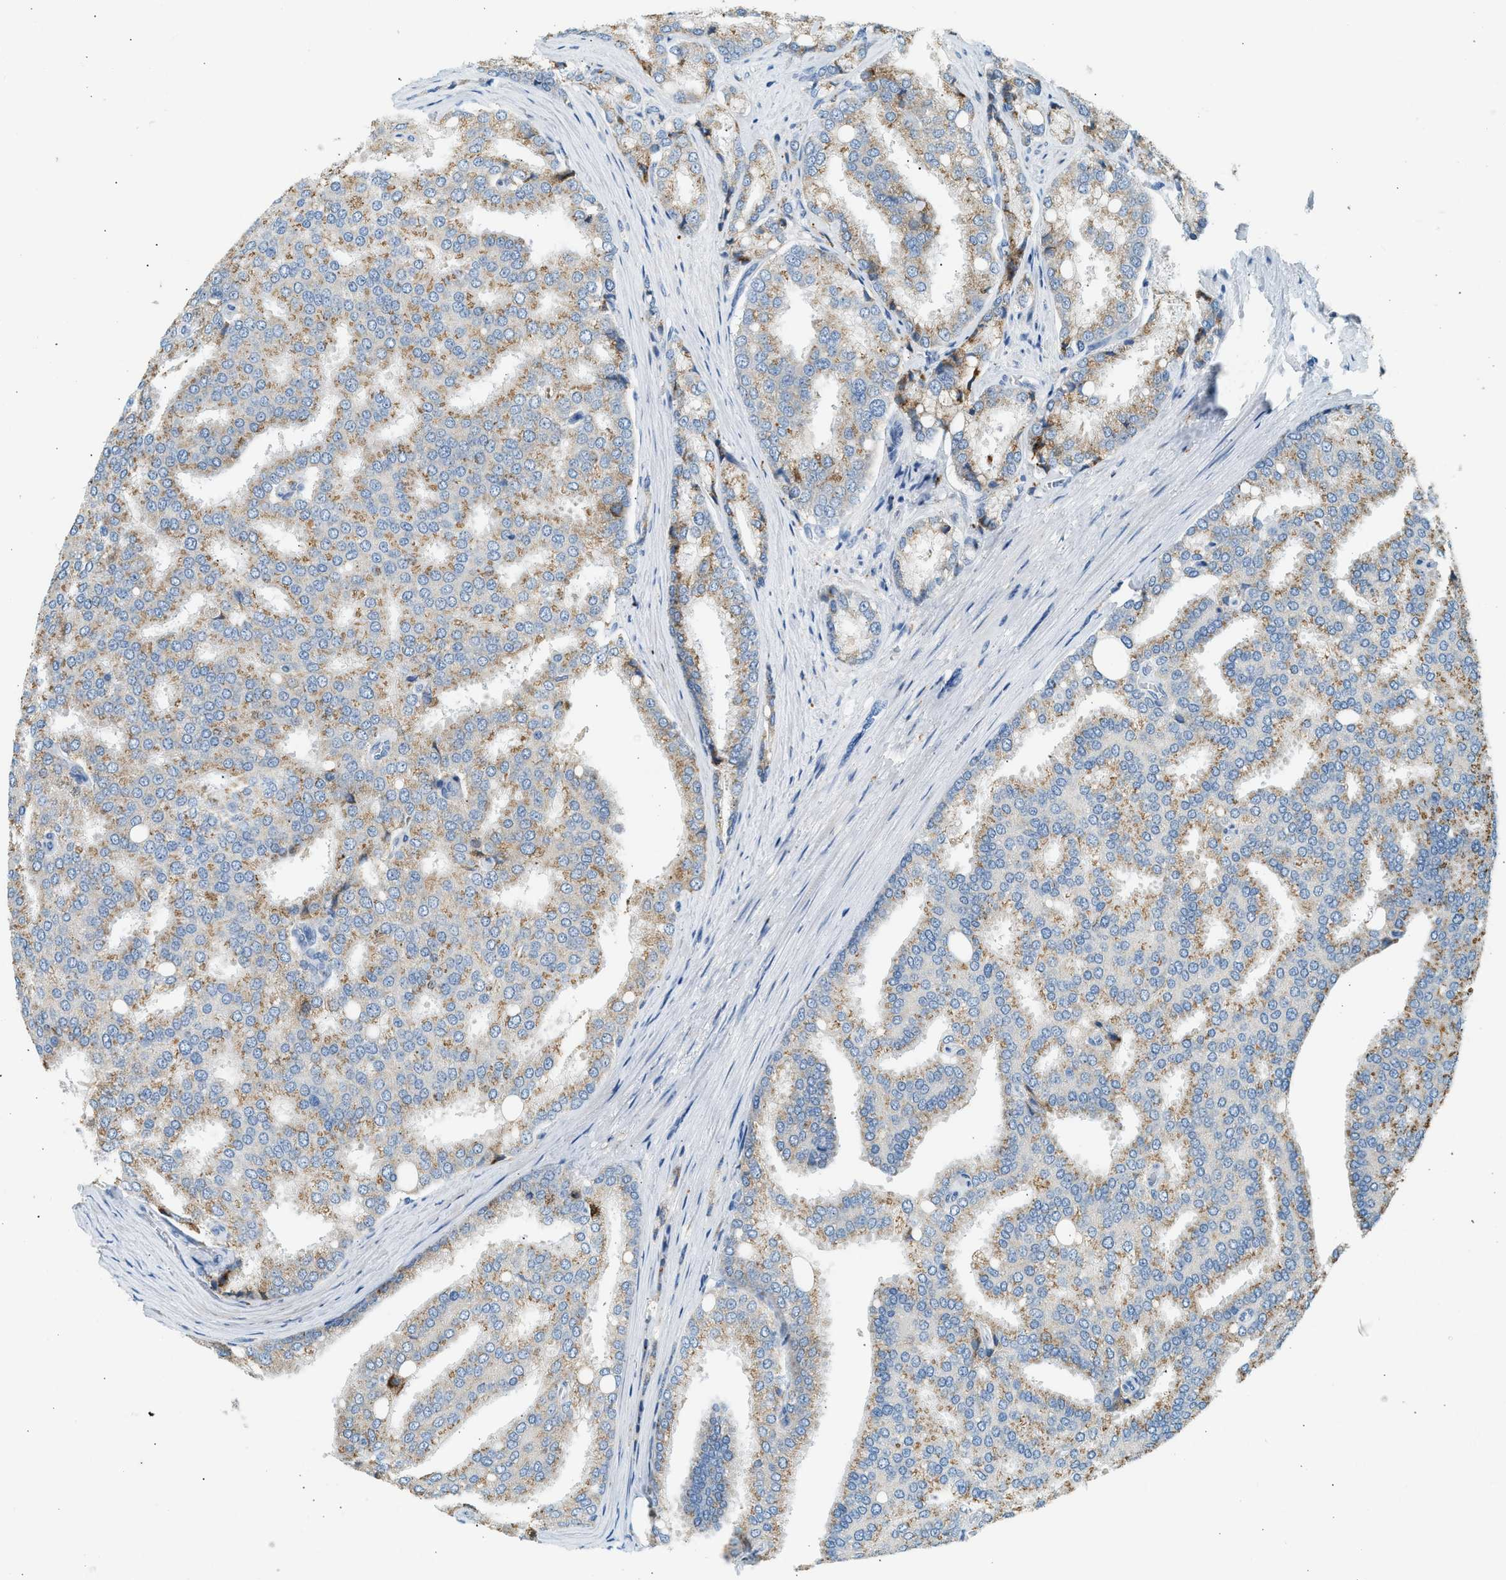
{"staining": {"intensity": "moderate", "quantity": ">75%", "location": "cytoplasmic/membranous"}, "tissue": "prostate cancer", "cell_type": "Tumor cells", "image_type": "cancer", "snomed": [{"axis": "morphology", "description": "Adenocarcinoma, High grade"}, {"axis": "topography", "description": "Prostate"}], "caption": "High-power microscopy captured an immunohistochemistry (IHC) micrograph of prostate cancer, revealing moderate cytoplasmic/membranous positivity in about >75% of tumor cells.", "gene": "CTSB", "patient": {"sex": "male", "age": 50}}